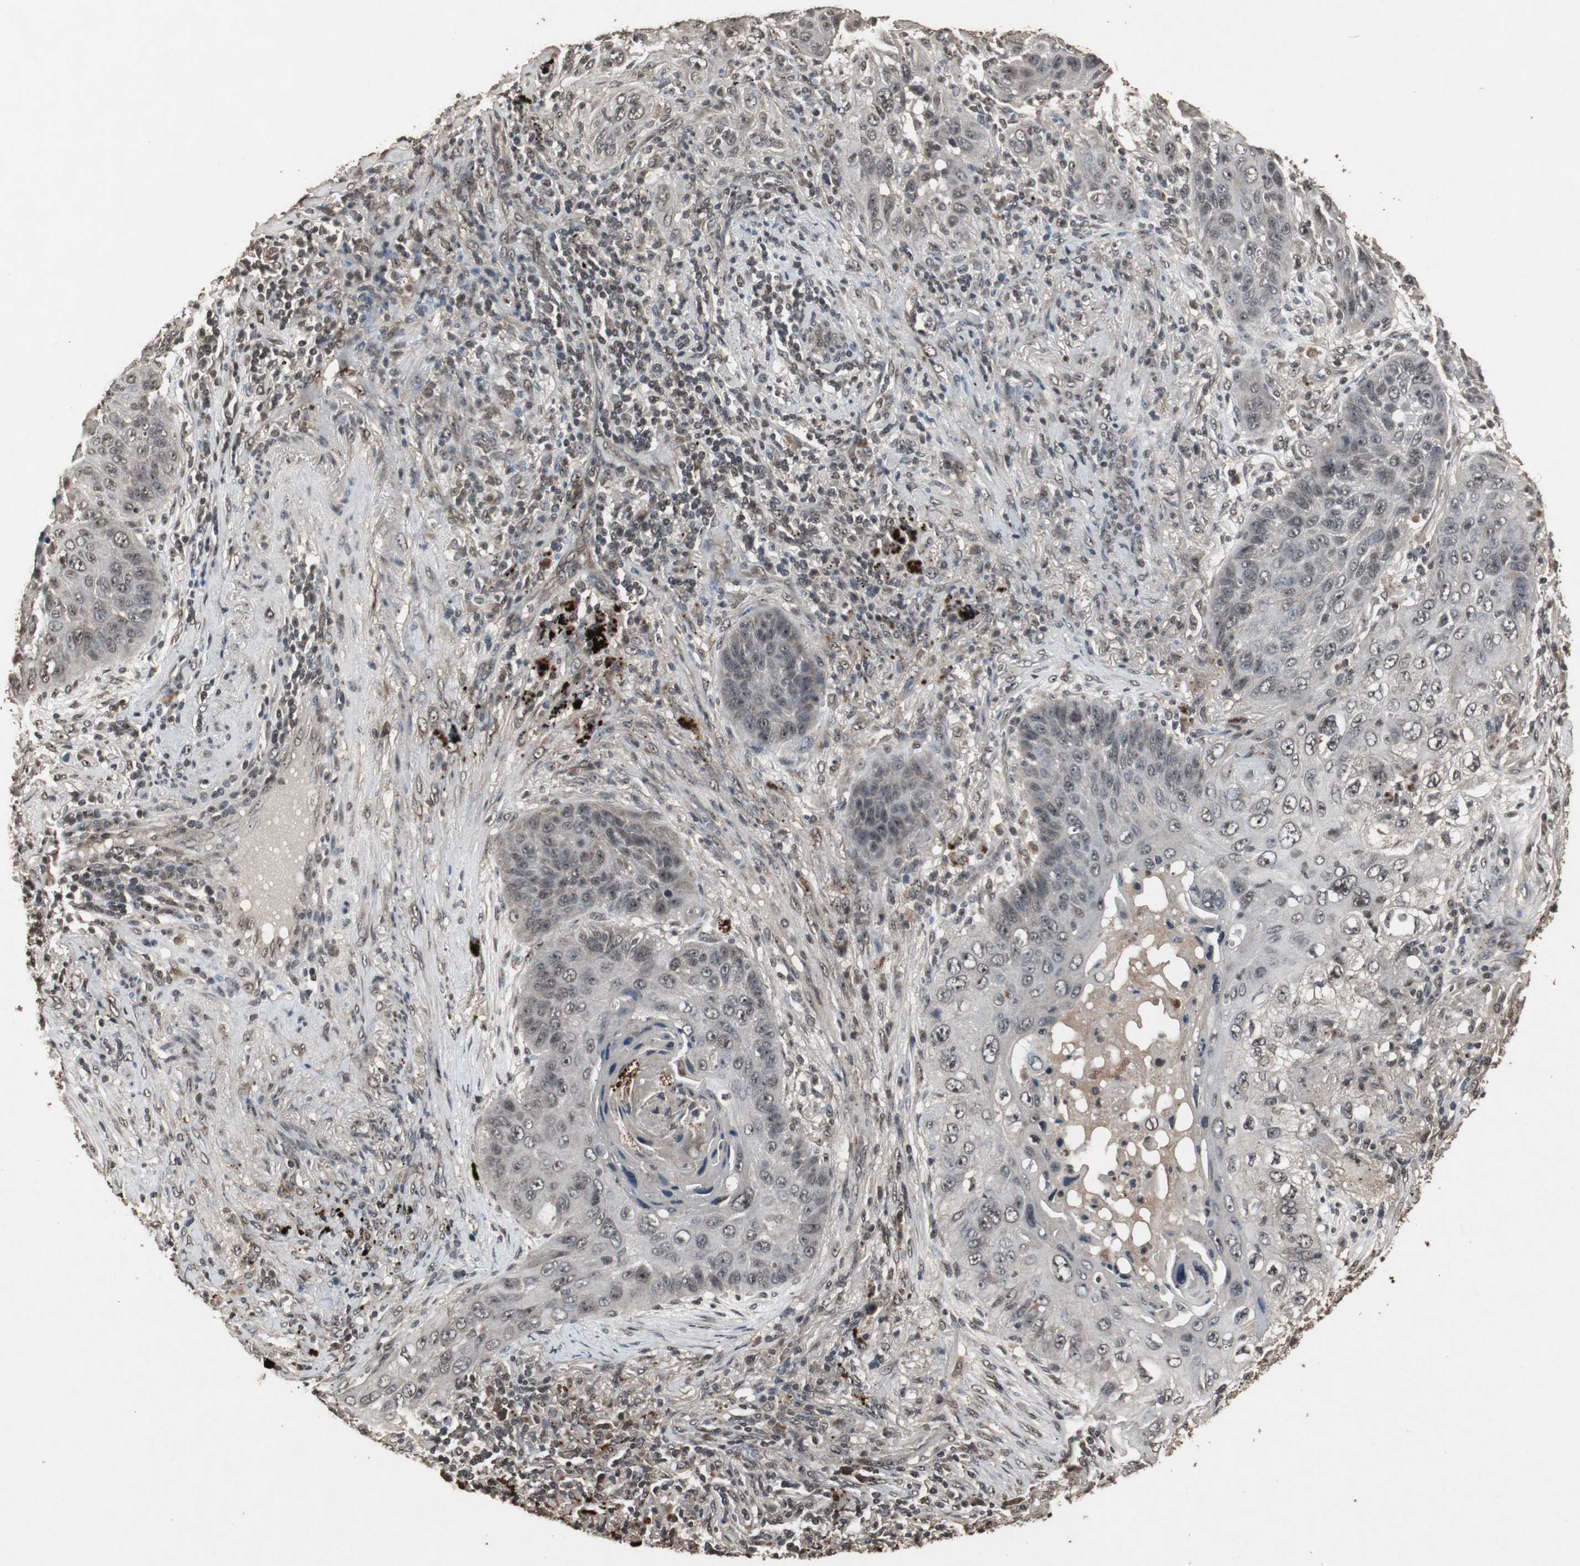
{"staining": {"intensity": "weak", "quantity": "25%-75%", "location": "cytoplasmic/membranous,nuclear"}, "tissue": "lung cancer", "cell_type": "Tumor cells", "image_type": "cancer", "snomed": [{"axis": "morphology", "description": "Squamous cell carcinoma, NOS"}, {"axis": "topography", "description": "Lung"}], "caption": "High-power microscopy captured an immunohistochemistry (IHC) image of lung cancer (squamous cell carcinoma), revealing weak cytoplasmic/membranous and nuclear positivity in about 25%-75% of tumor cells. Nuclei are stained in blue.", "gene": "EMX1", "patient": {"sex": "female", "age": 67}}